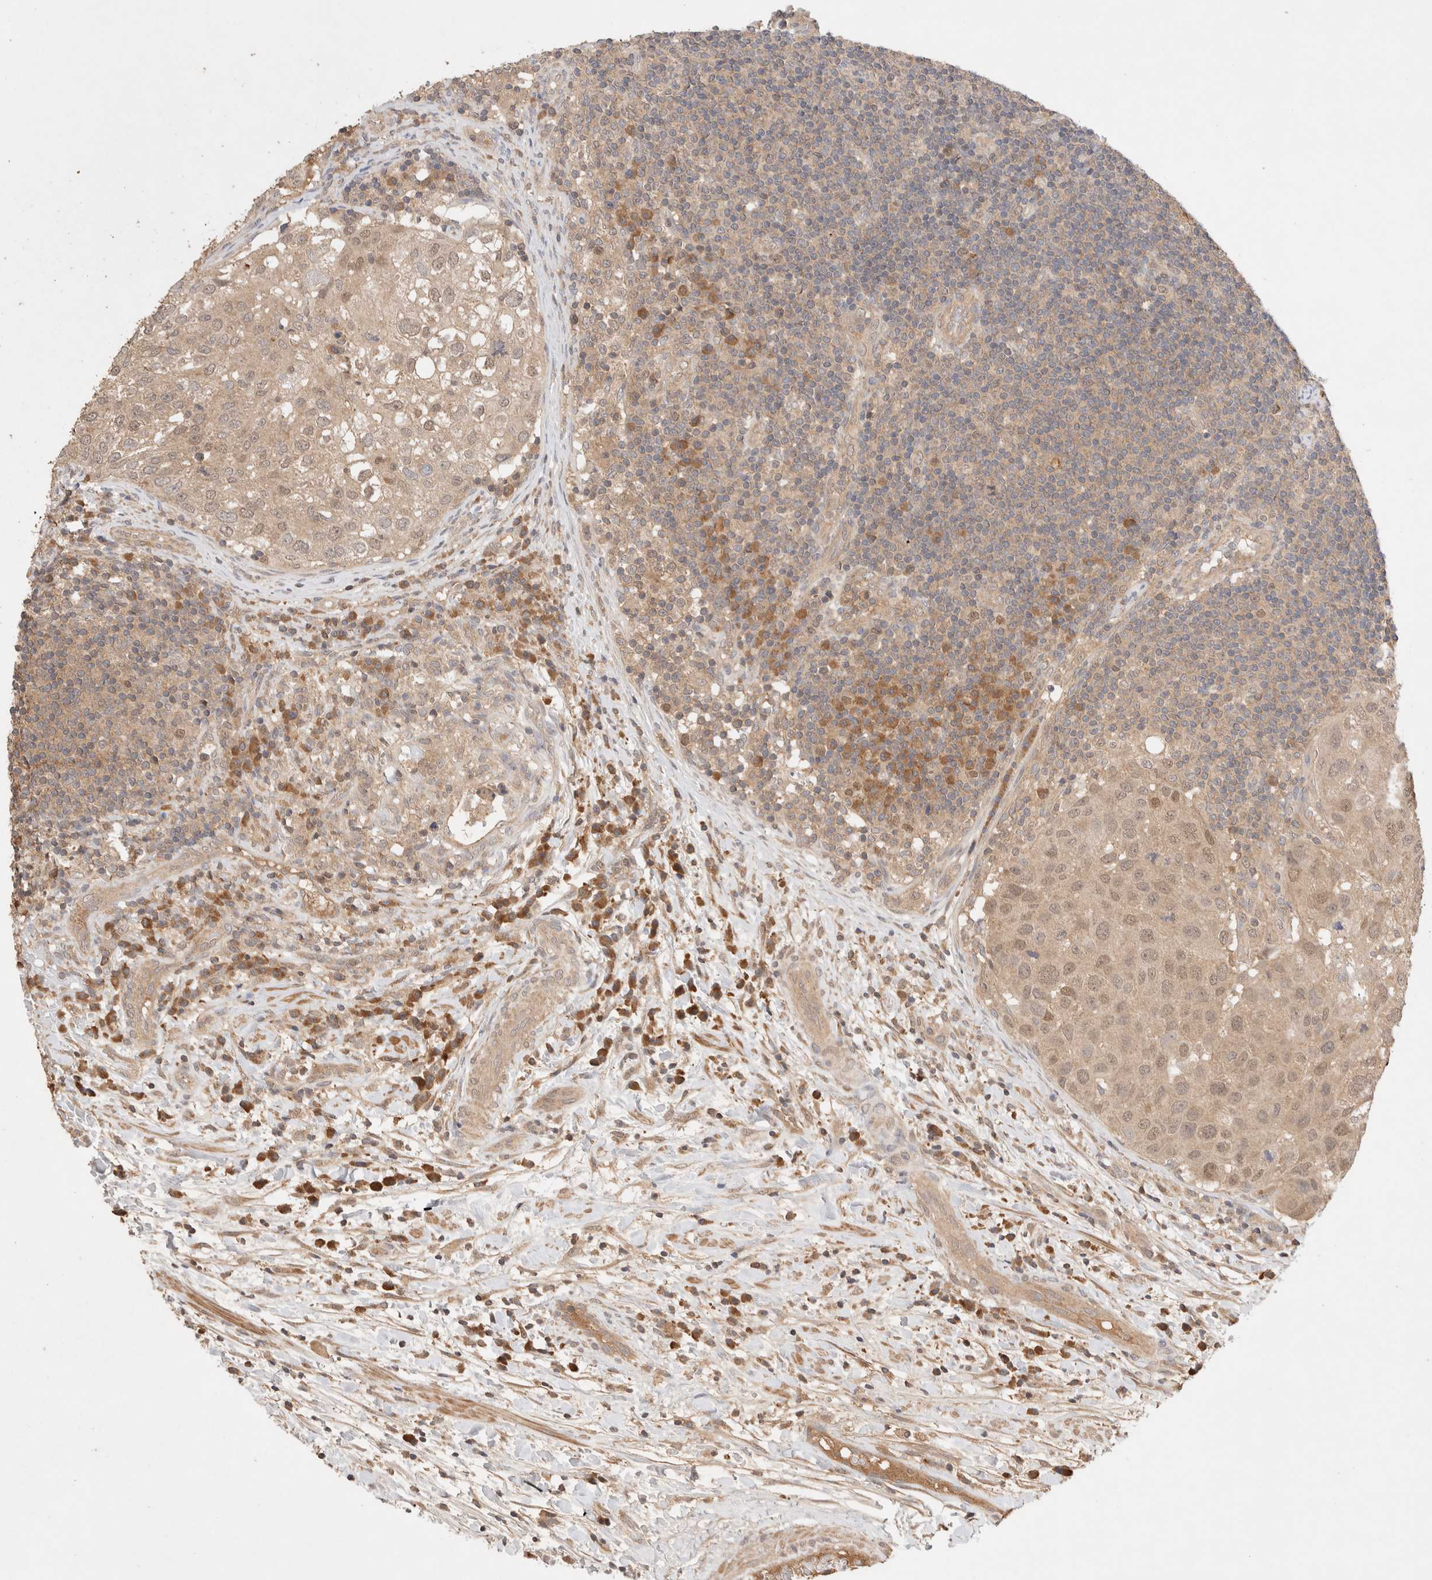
{"staining": {"intensity": "weak", "quantity": ">75%", "location": "cytoplasmic/membranous,nuclear"}, "tissue": "urothelial cancer", "cell_type": "Tumor cells", "image_type": "cancer", "snomed": [{"axis": "morphology", "description": "Urothelial carcinoma, High grade"}, {"axis": "topography", "description": "Lymph node"}, {"axis": "topography", "description": "Urinary bladder"}], "caption": "Protein staining of urothelial cancer tissue shows weak cytoplasmic/membranous and nuclear expression in about >75% of tumor cells. The staining is performed using DAB brown chromogen to label protein expression. The nuclei are counter-stained blue using hematoxylin.", "gene": "CARNMT1", "patient": {"sex": "male", "age": 51}}